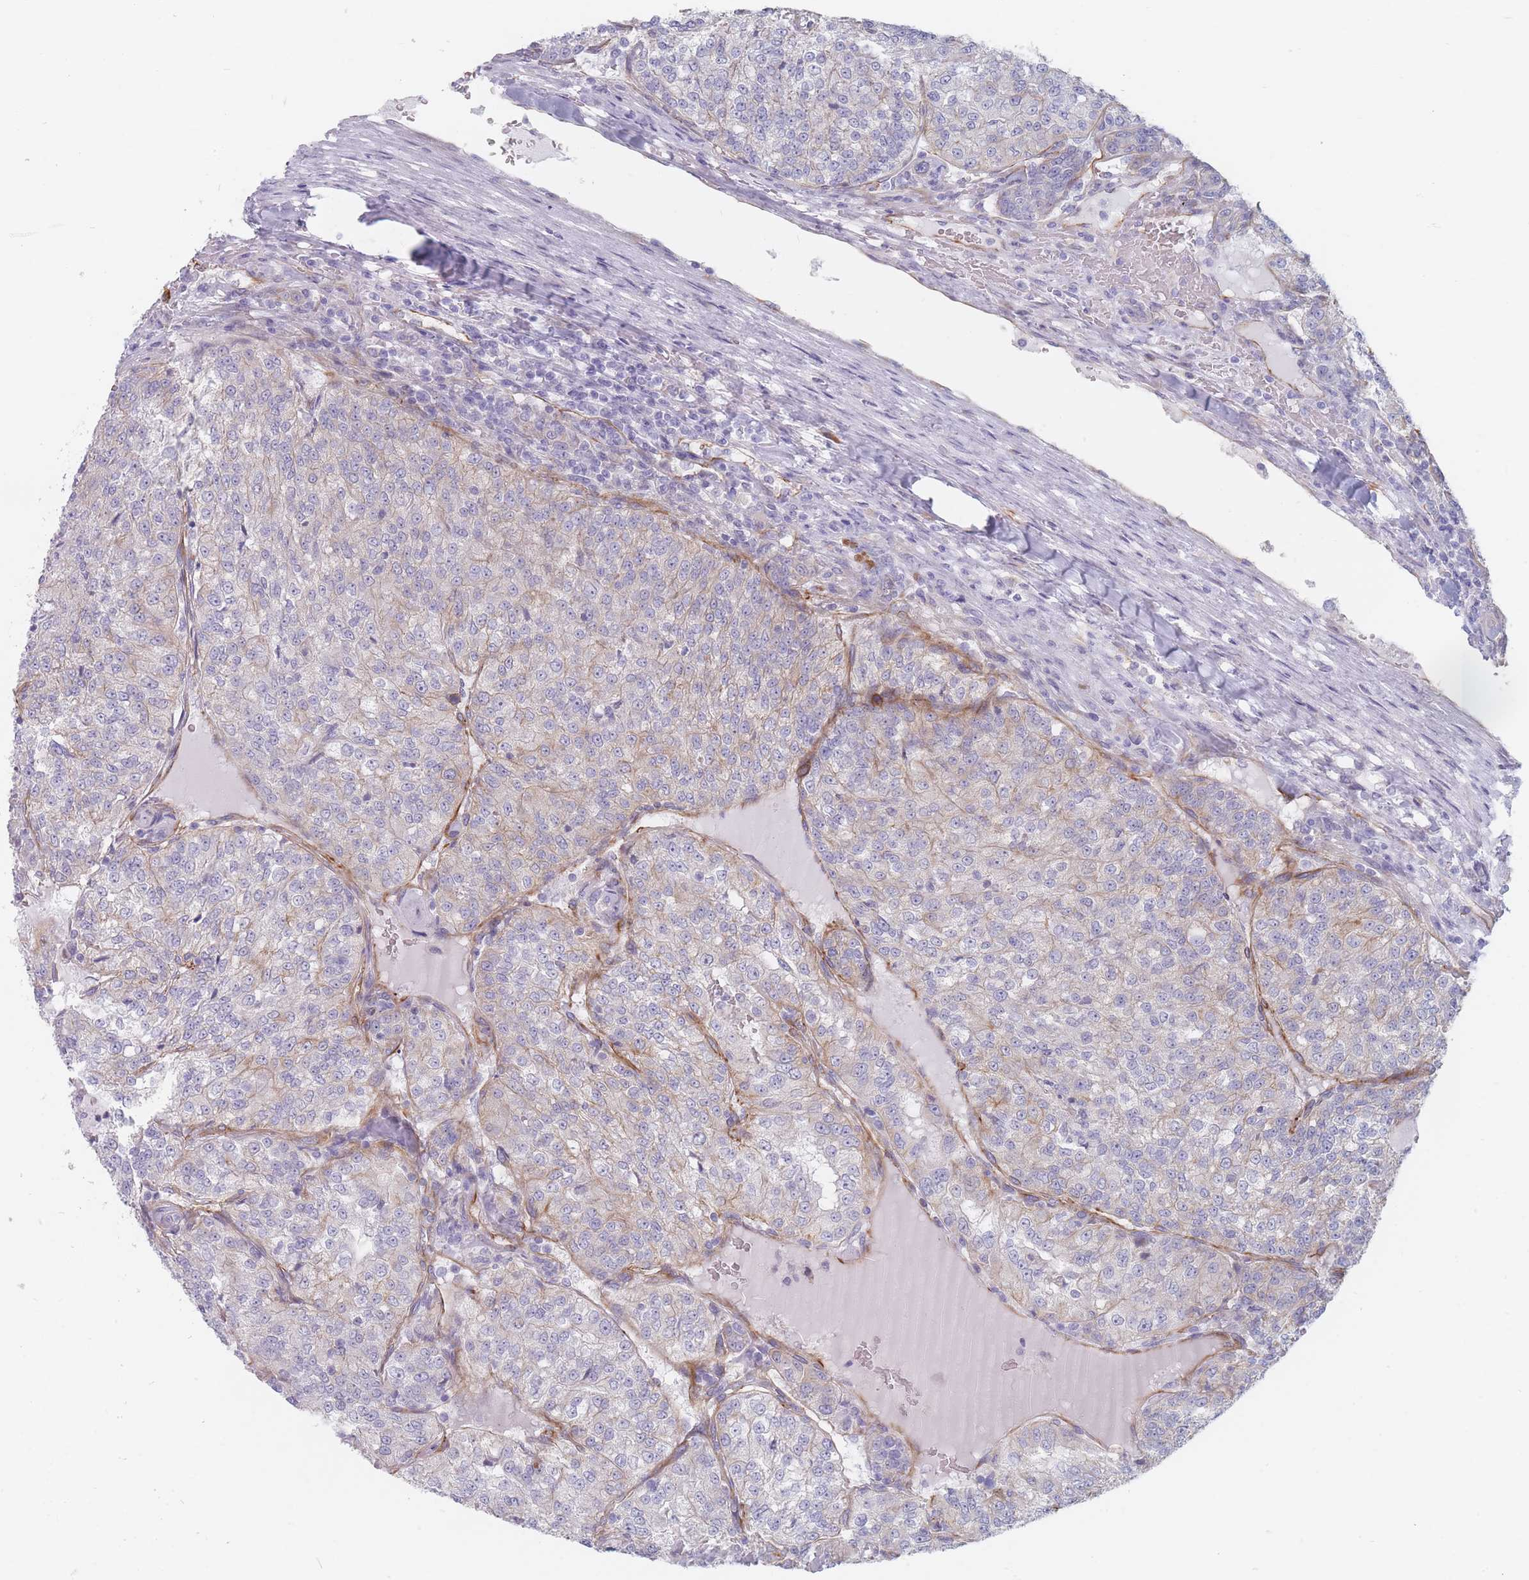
{"staining": {"intensity": "weak", "quantity": "<25%", "location": "cytoplasmic/membranous"}, "tissue": "renal cancer", "cell_type": "Tumor cells", "image_type": "cancer", "snomed": [{"axis": "morphology", "description": "Adenocarcinoma, NOS"}, {"axis": "topography", "description": "Kidney"}], "caption": "Protein analysis of renal cancer (adenocarcinoma) demonstrates no significant positivity in tumor cells.", "gene": "ERBIN", "patient": {"sex": "female", "age": 63}}